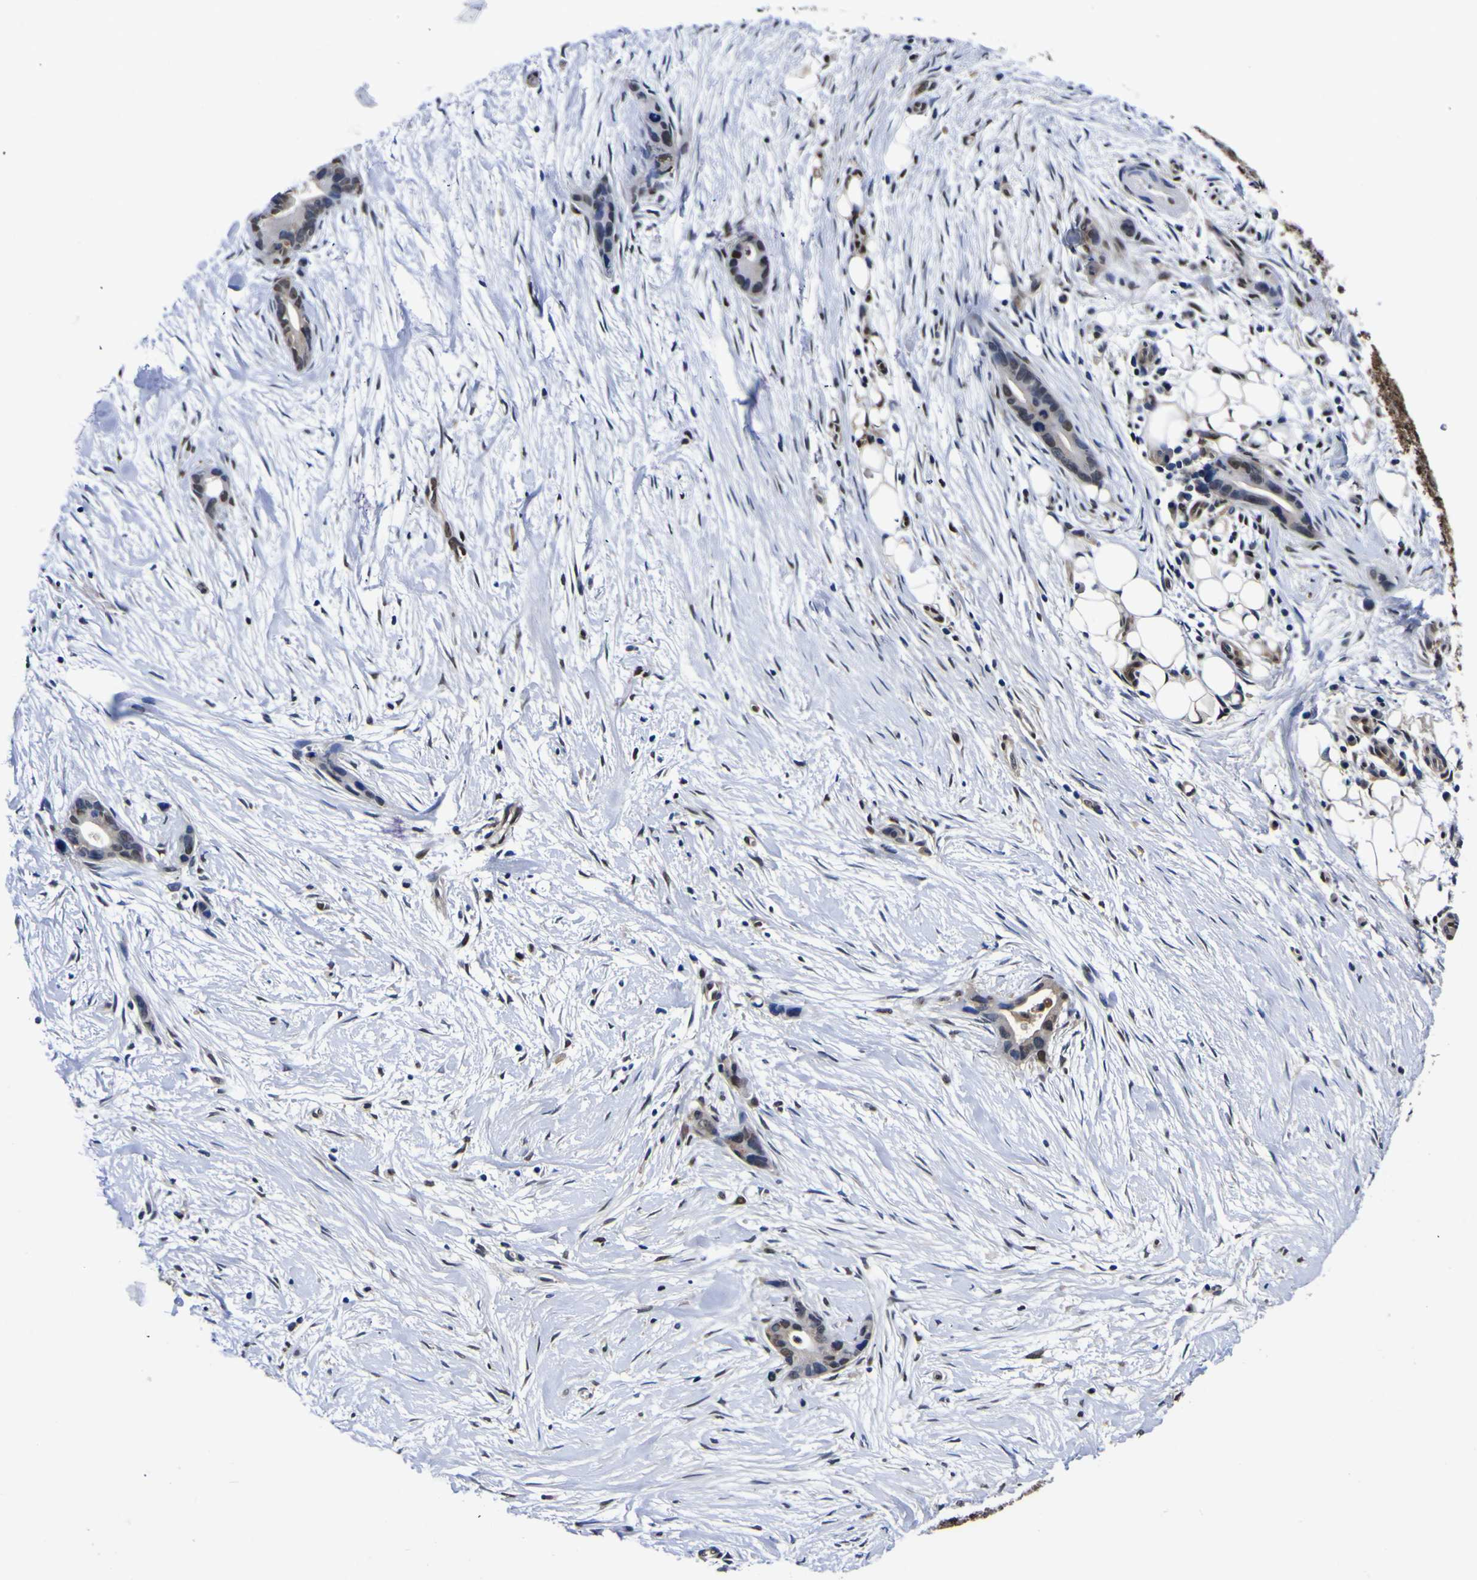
{"staining": {"intensity": "weak", "quantity": "25%-75%", "location": "nuclear"}, "tissue": "liver cancer", "cell_type": "Tumor cells", "image_type": "cancer", "snomed": [{"axis": "morphology", "description": "Cholangiocarcinoma"}, {"axis": "topography", "description": "Liver"}], "caption": "Human liver cholangiocarcinoma stained with a protein marker exhibits weak staining in tumor cells.", "gene": "FAM110B", "patient": {"sex": "female", "age": 55}}